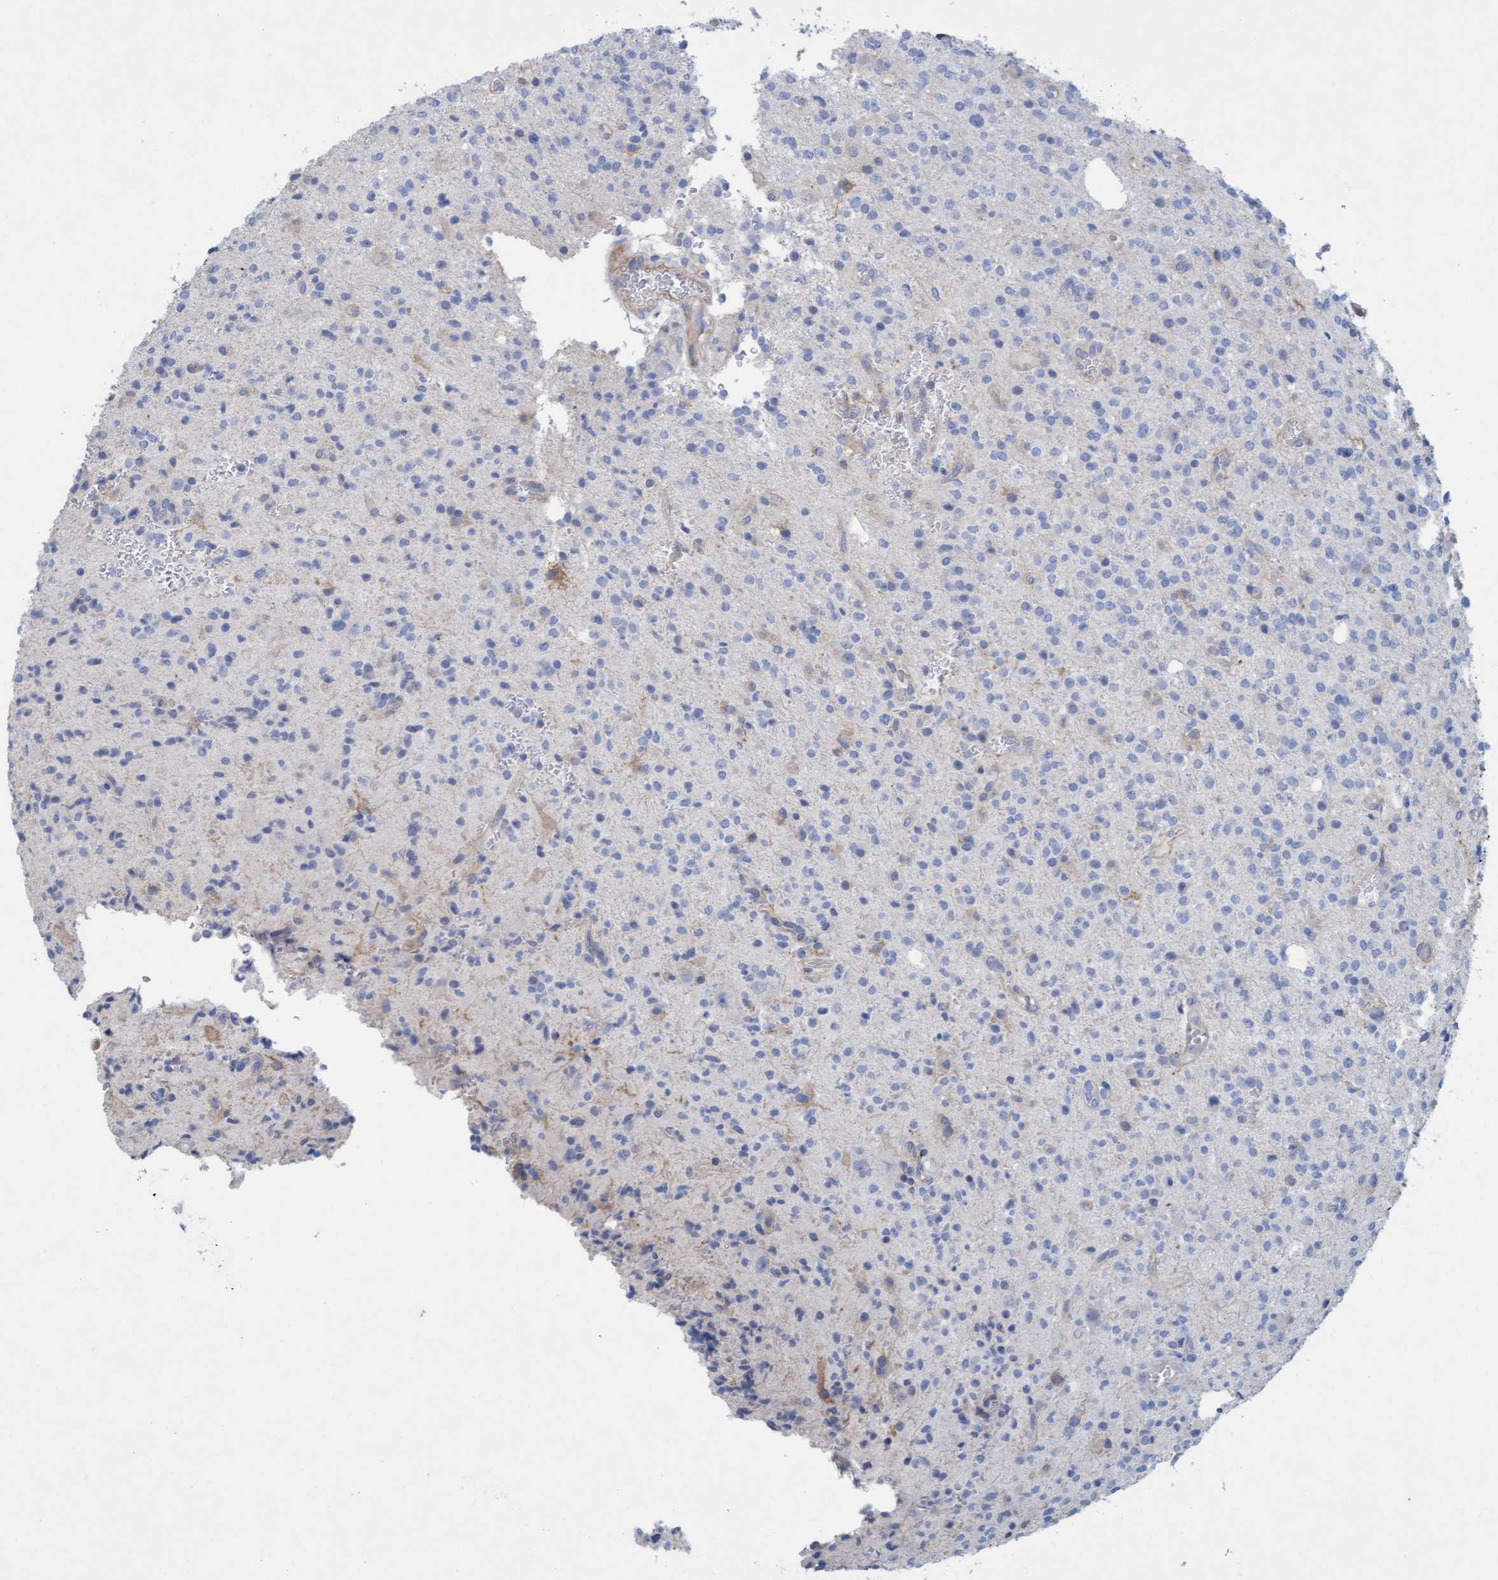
{"staining": {"intensity": "negative", "quantity": "none", "location": "none"}, "tissue": "glioma", "cell_type": "Tumor cells", "image_type": "cancer", "snomed": [{"axis": "morphology", "description": "Glioma, malignant, High grade"}, {"axis": "topography", "description": "Brain"}], "caption": "Immunohistochemical staining of glioma displays no significant staining in tumor cells.", "gene": "SIGIRR", "patient": {"sex": "male", "age": 34}}